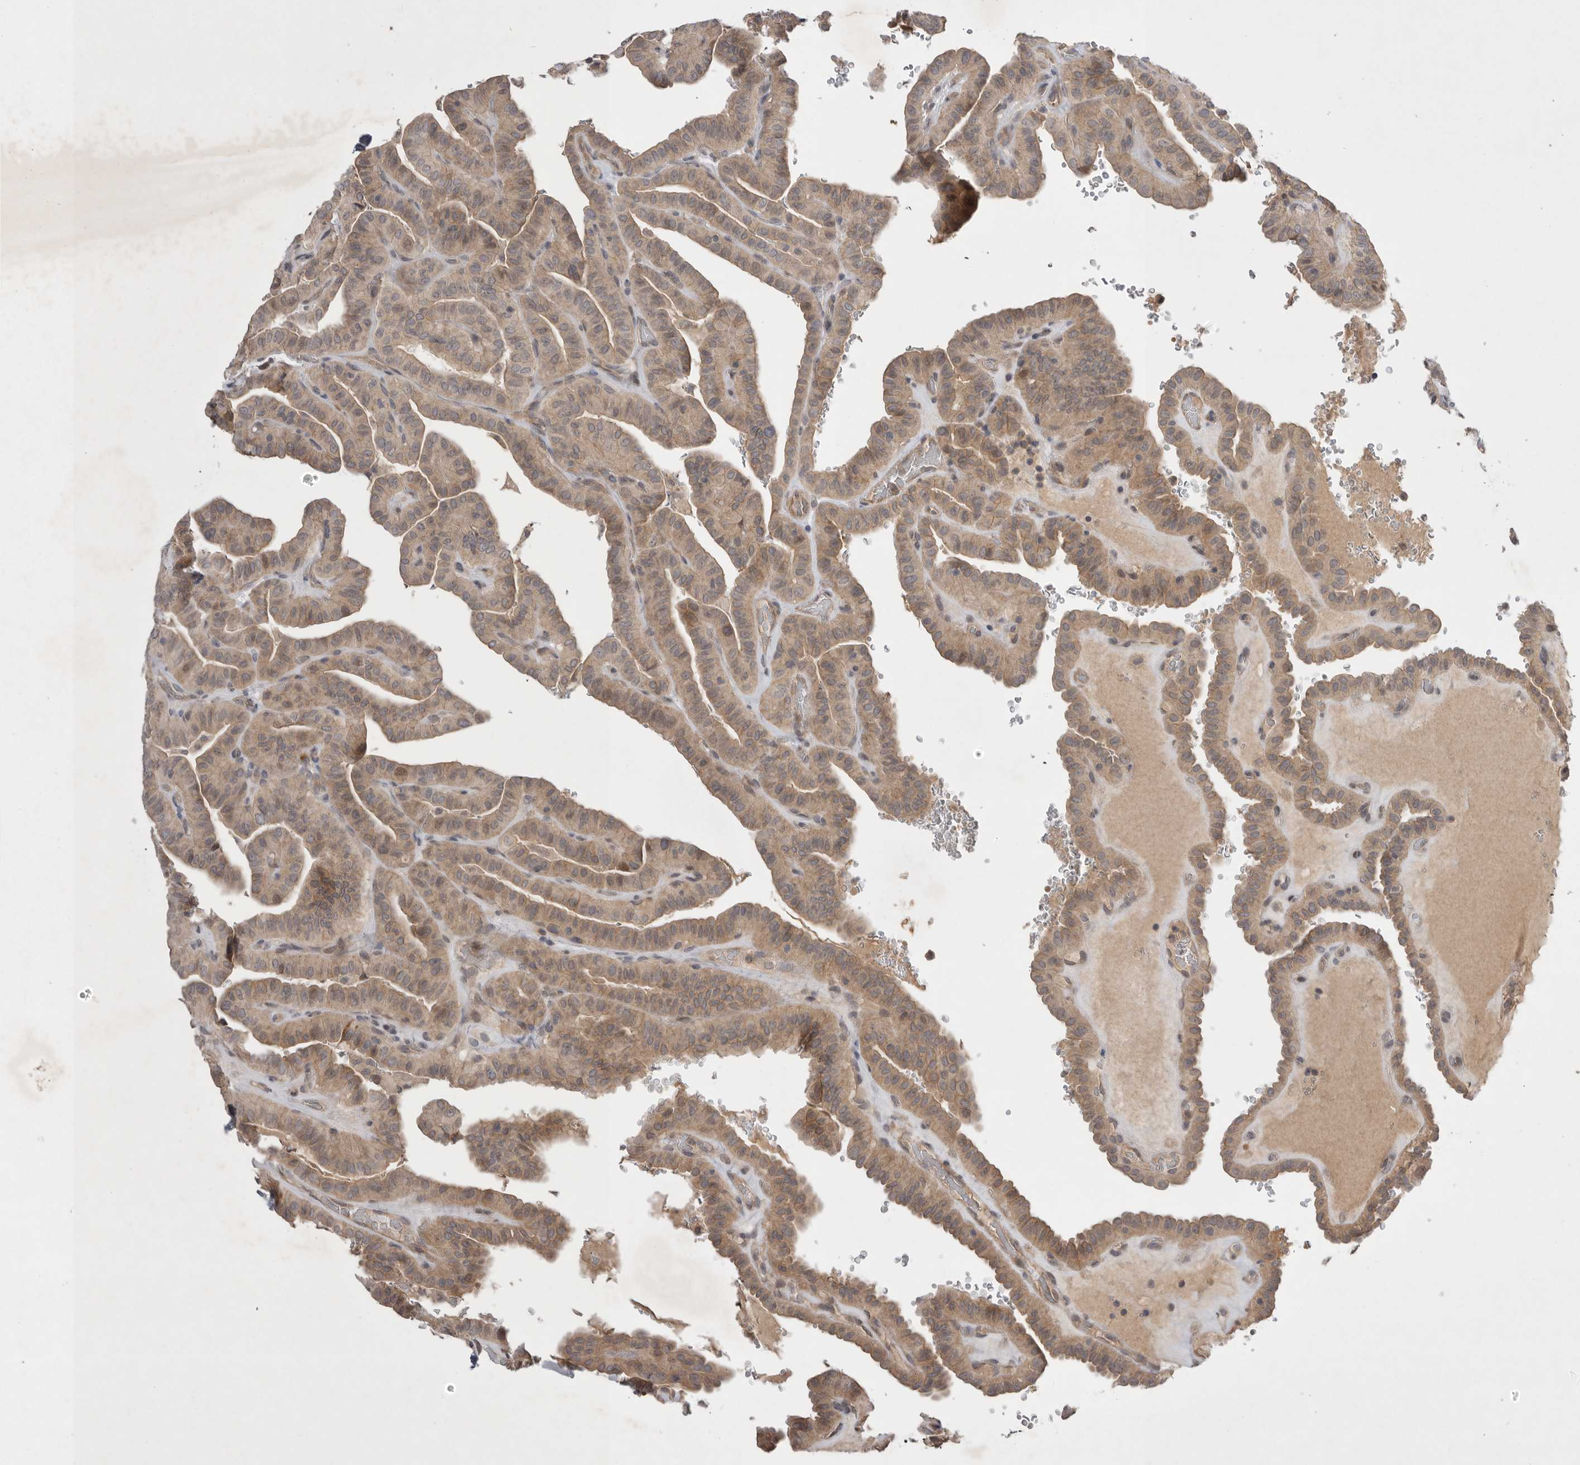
{"staining": {"intensity": "moderate", "quantity": ">75%", "location": "cytoplasmic/membranous"}, "tissue": "thyroid cancer", "cell_type": "Tumor cells", "image_type": "cancer", "snomed": [{"axis": "morphology", "description": "Papillary adenocarcinoma, NOS"}, {"axis": "topography", "description": "Thyroid gland"}], "caption": "Immunohistochemical staining of human papillary adenocarcinoma (thyroid) exhibits medium levels of moderate cytoplasmic/membranous positivity in about >75% of tumor cells. Nuclei are stained in blue.", "gene": "NRCAM", "patient": {"sex": "male", "age": 77}}